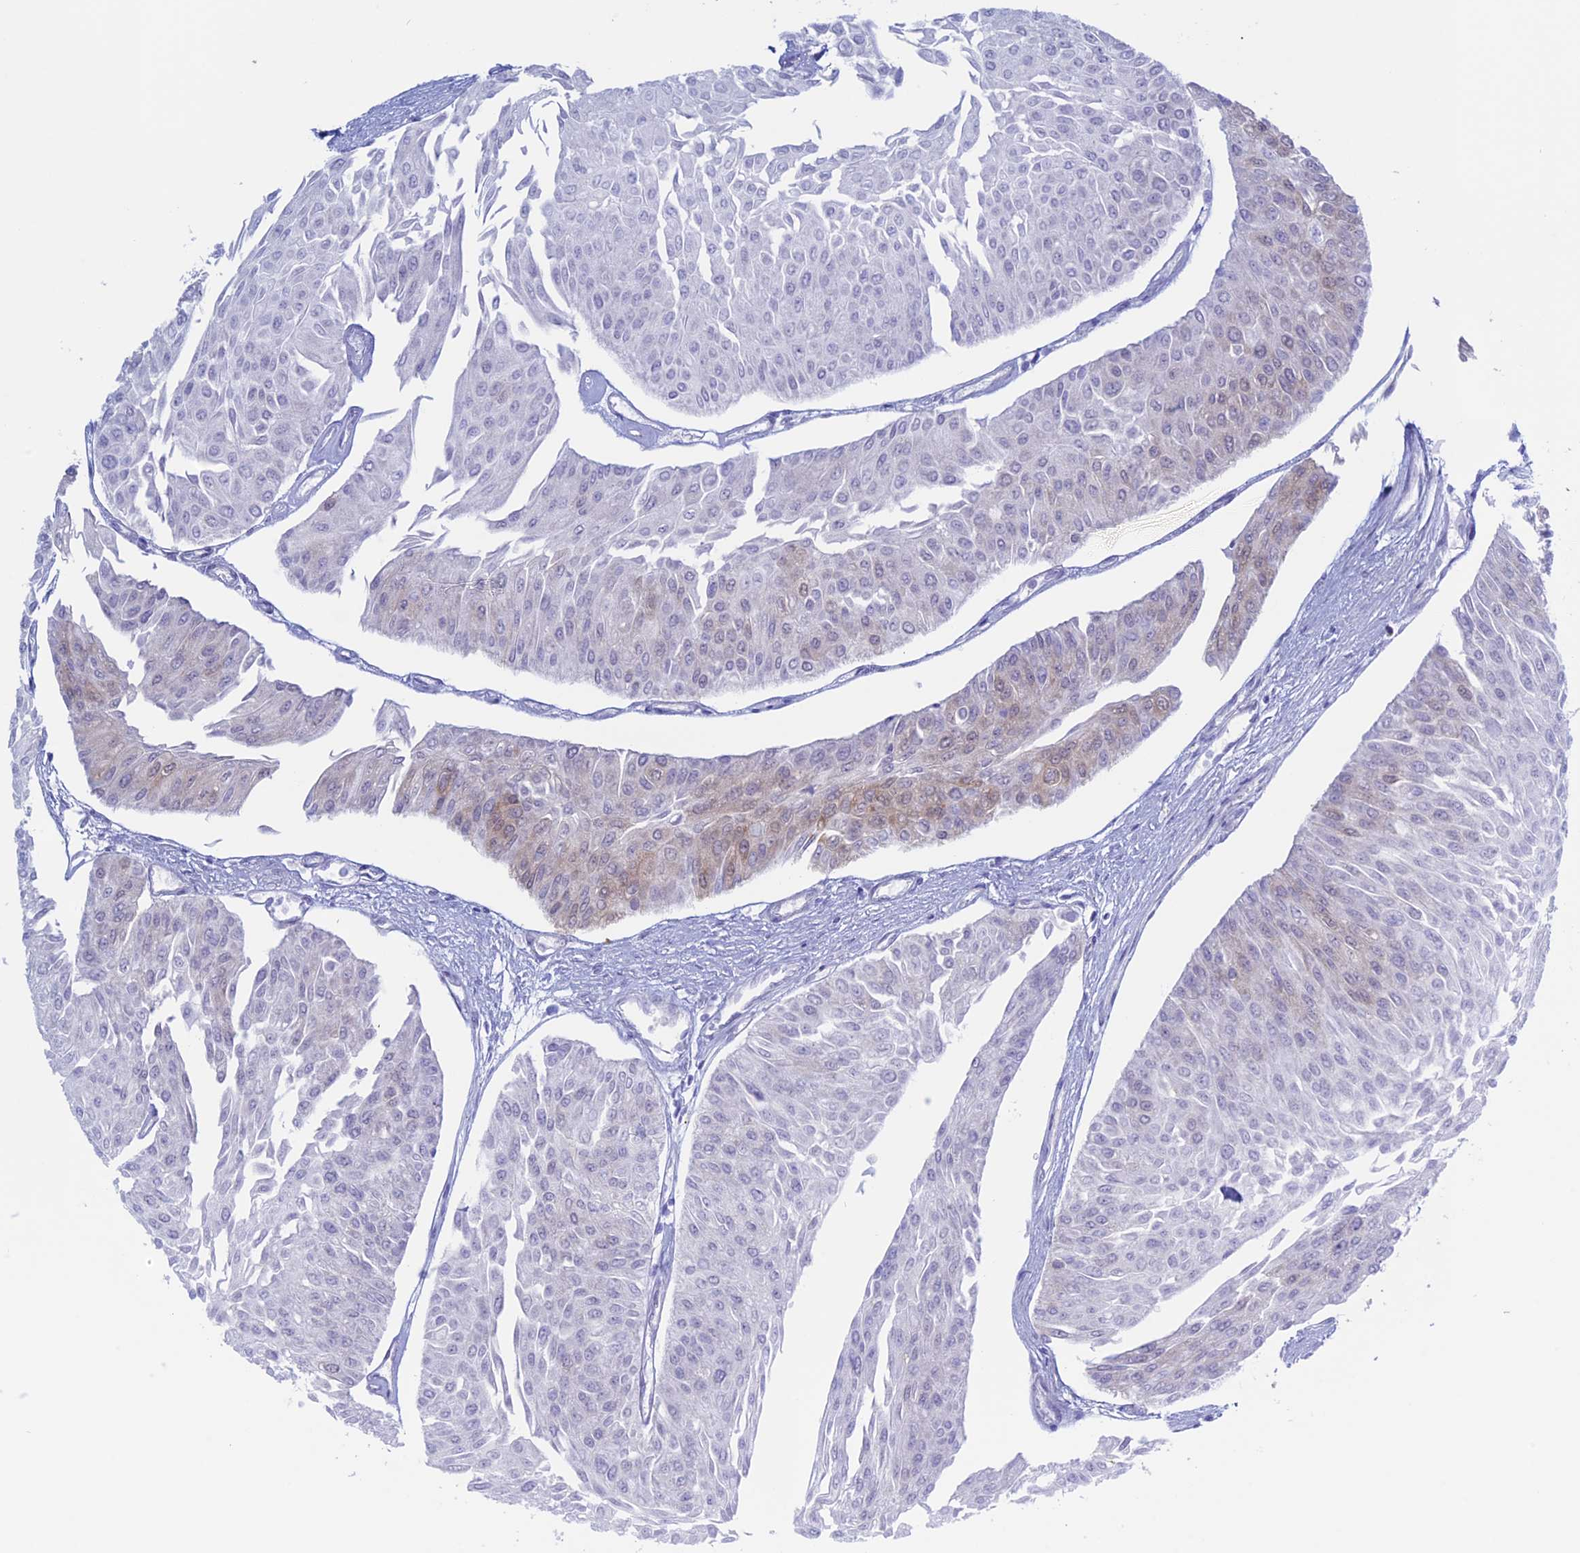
{"staining": {"intensity": "negative", "quantity": "none", "location": "none"}, "tissue": "urothelial cancer", "cell_type": "Tumor cells", "image_type": "cancer", "snomed": [{"axis": "morphology", "description": "Urothelial carcinoma, Low grade"}, {"axis": "topography", "description": "Urinary bladder"}], "caption": "Micrograph shows no significant protein expression in tumor cells of urothelial cancer. The staining was performed using DAB to visualize the protein expression in brown, while the nuclei were stained in blue with hematoxylin (Magnification: 20x).", "gene": "LHFPL2", "patient": {"sex": "male", "age": 67}}